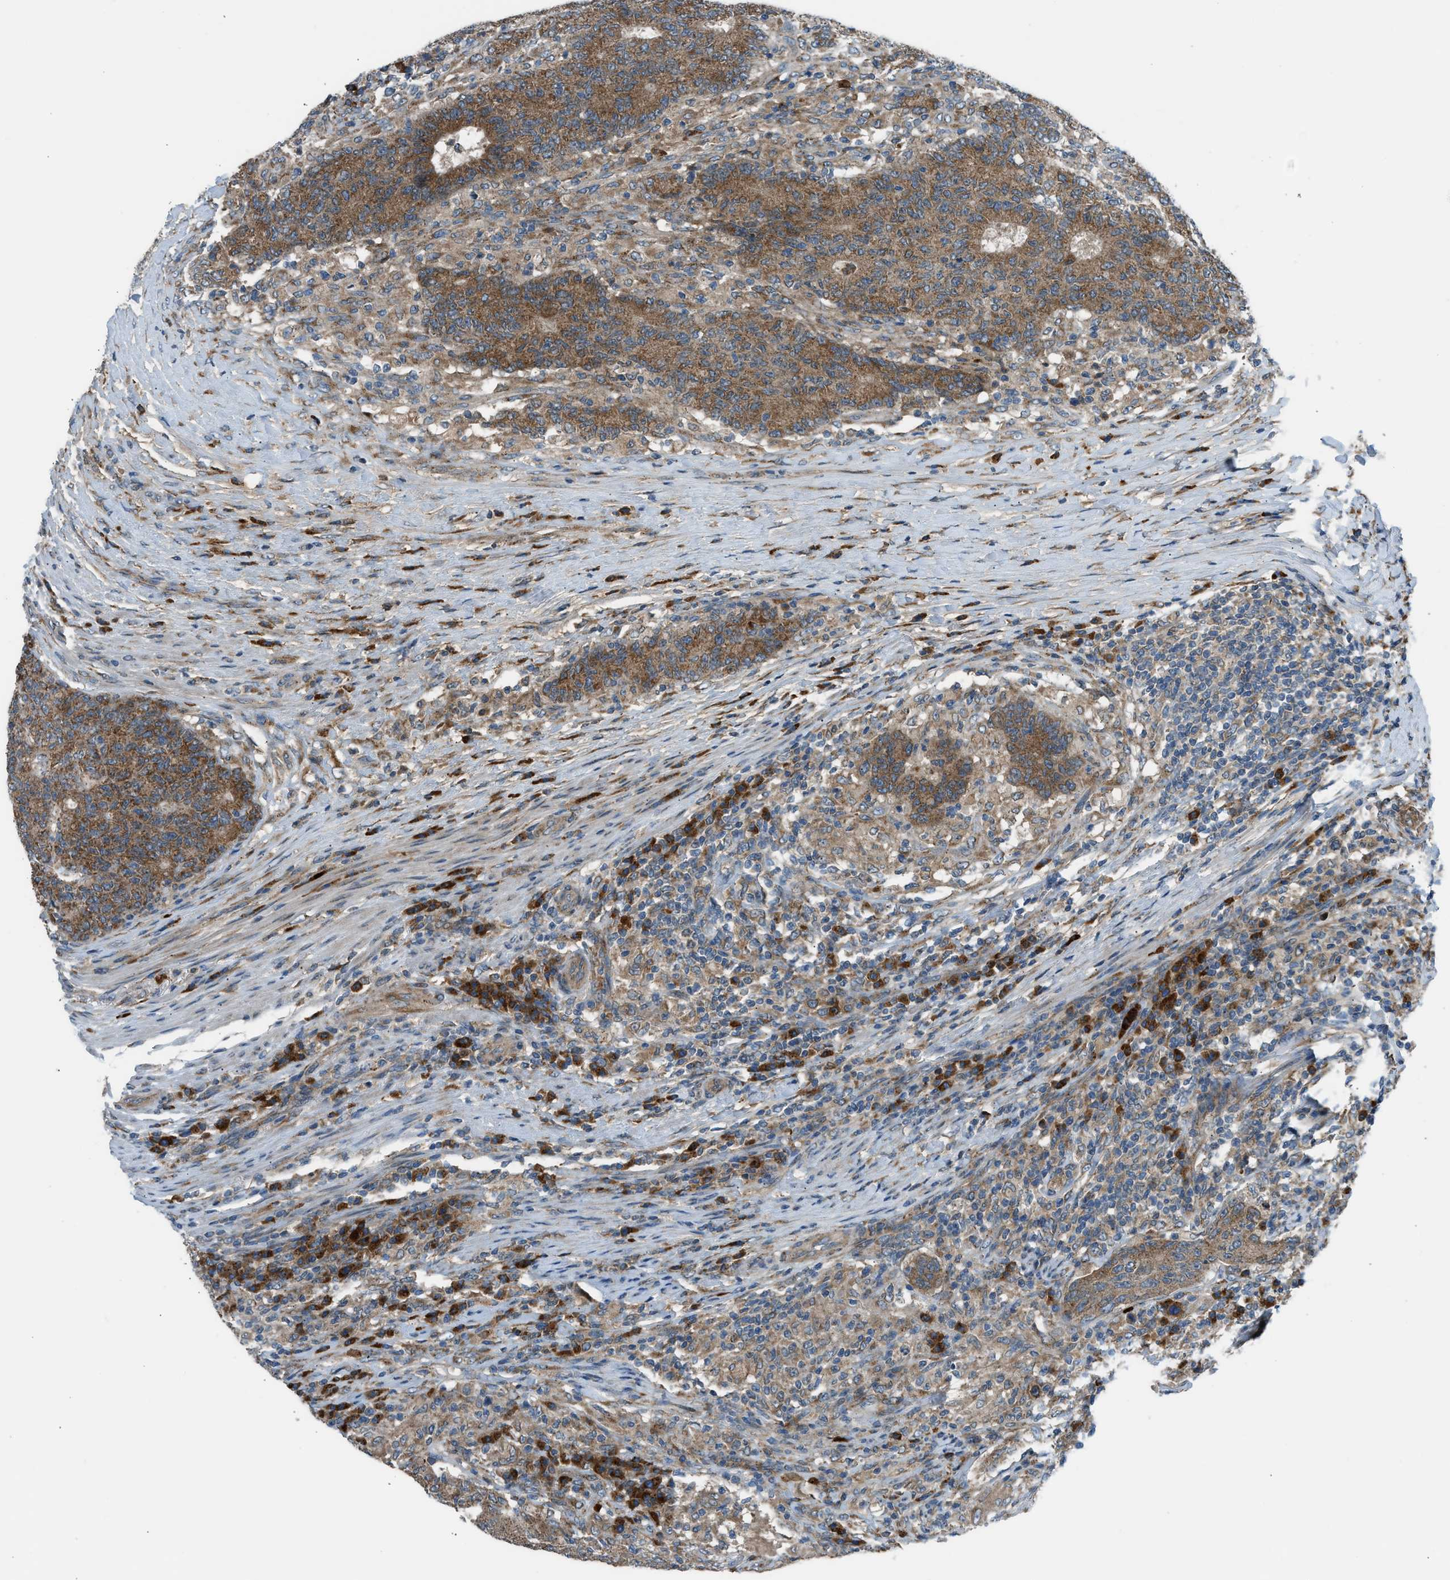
{"staining": {"intensity": "moderate", "quantity": ">75%", "location": "cytoplasmic/membranous"}, "tissue": "colorectal cancer", "cell_type": "Tumor cells", "image_type": "cancer", "snomed": [{"axis": "morphology", "description": "Normal tissue, NOS"}, {"axis": "morphology", "description": "Adenocarcinoma, NOS"}, {"axis": "topography", "description": "Colon"}], "caption": "Brown immunohistochemical staining in adenocarcinoma (colorectal) exhibits moderate cytoplasmic/membranous positivity in about >75% of tumor cells.", "gene": "EDARADD", "patient": {"sex": "female", "age": 75}}